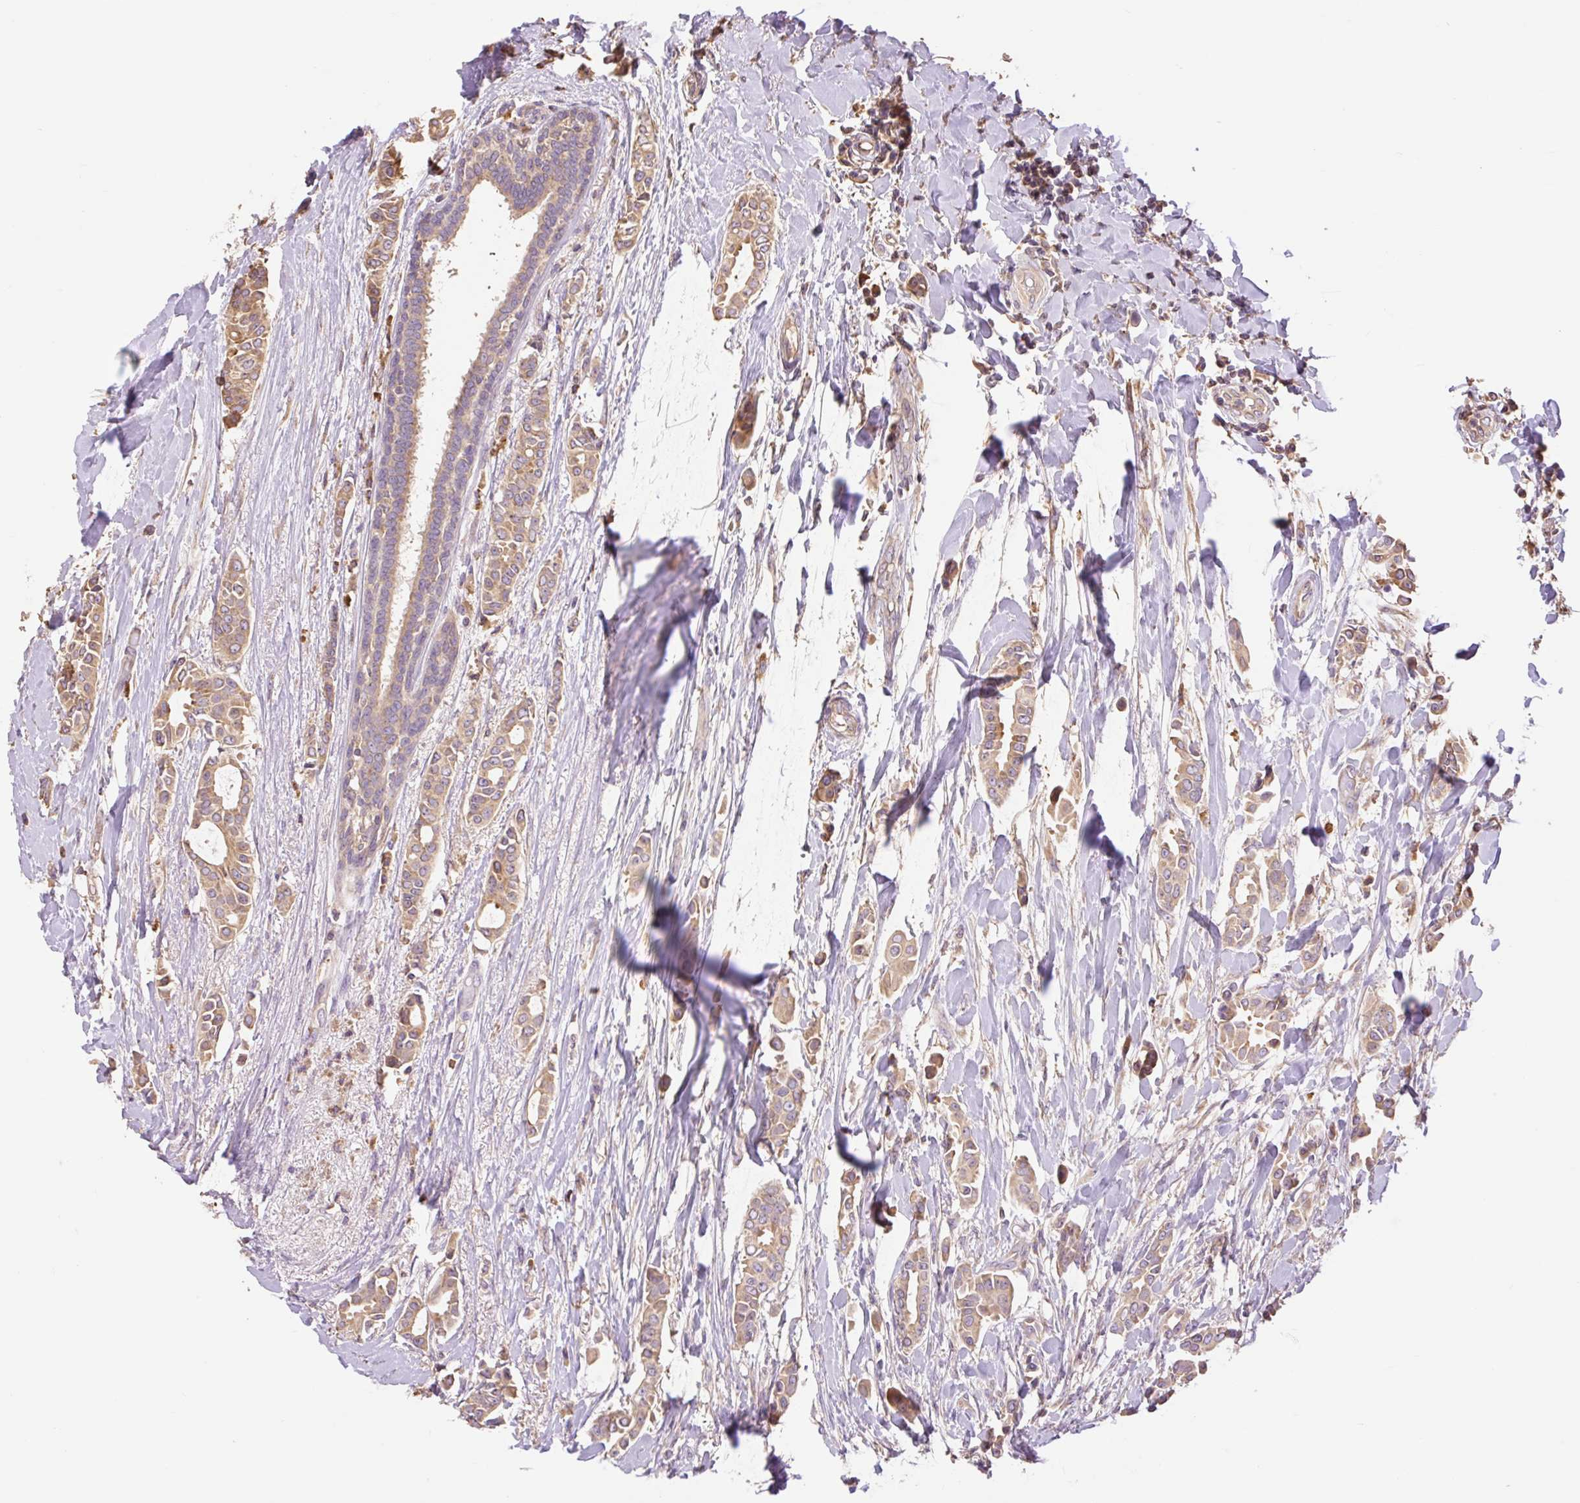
{"staining": {"intensity": "moderate", "quantity": ">75%", "location": "cytoplasmic/membranous"}, "tissue": "breast cancer", "cell_type": "Tumor cells", "image_type": "cancer", "snomed": [{"axis": "morphology", "description": "Duct carcinoma"}, {"axis": "topography", "description": "Breast"}], "caption": "A medium amount of moderate cytoplasmic/membranous positivity is appreciated in about >75% of tumor cells in breast cancer tissue.", "gene": "DESI1", "patient": {"sex": "female", "age": 64}}